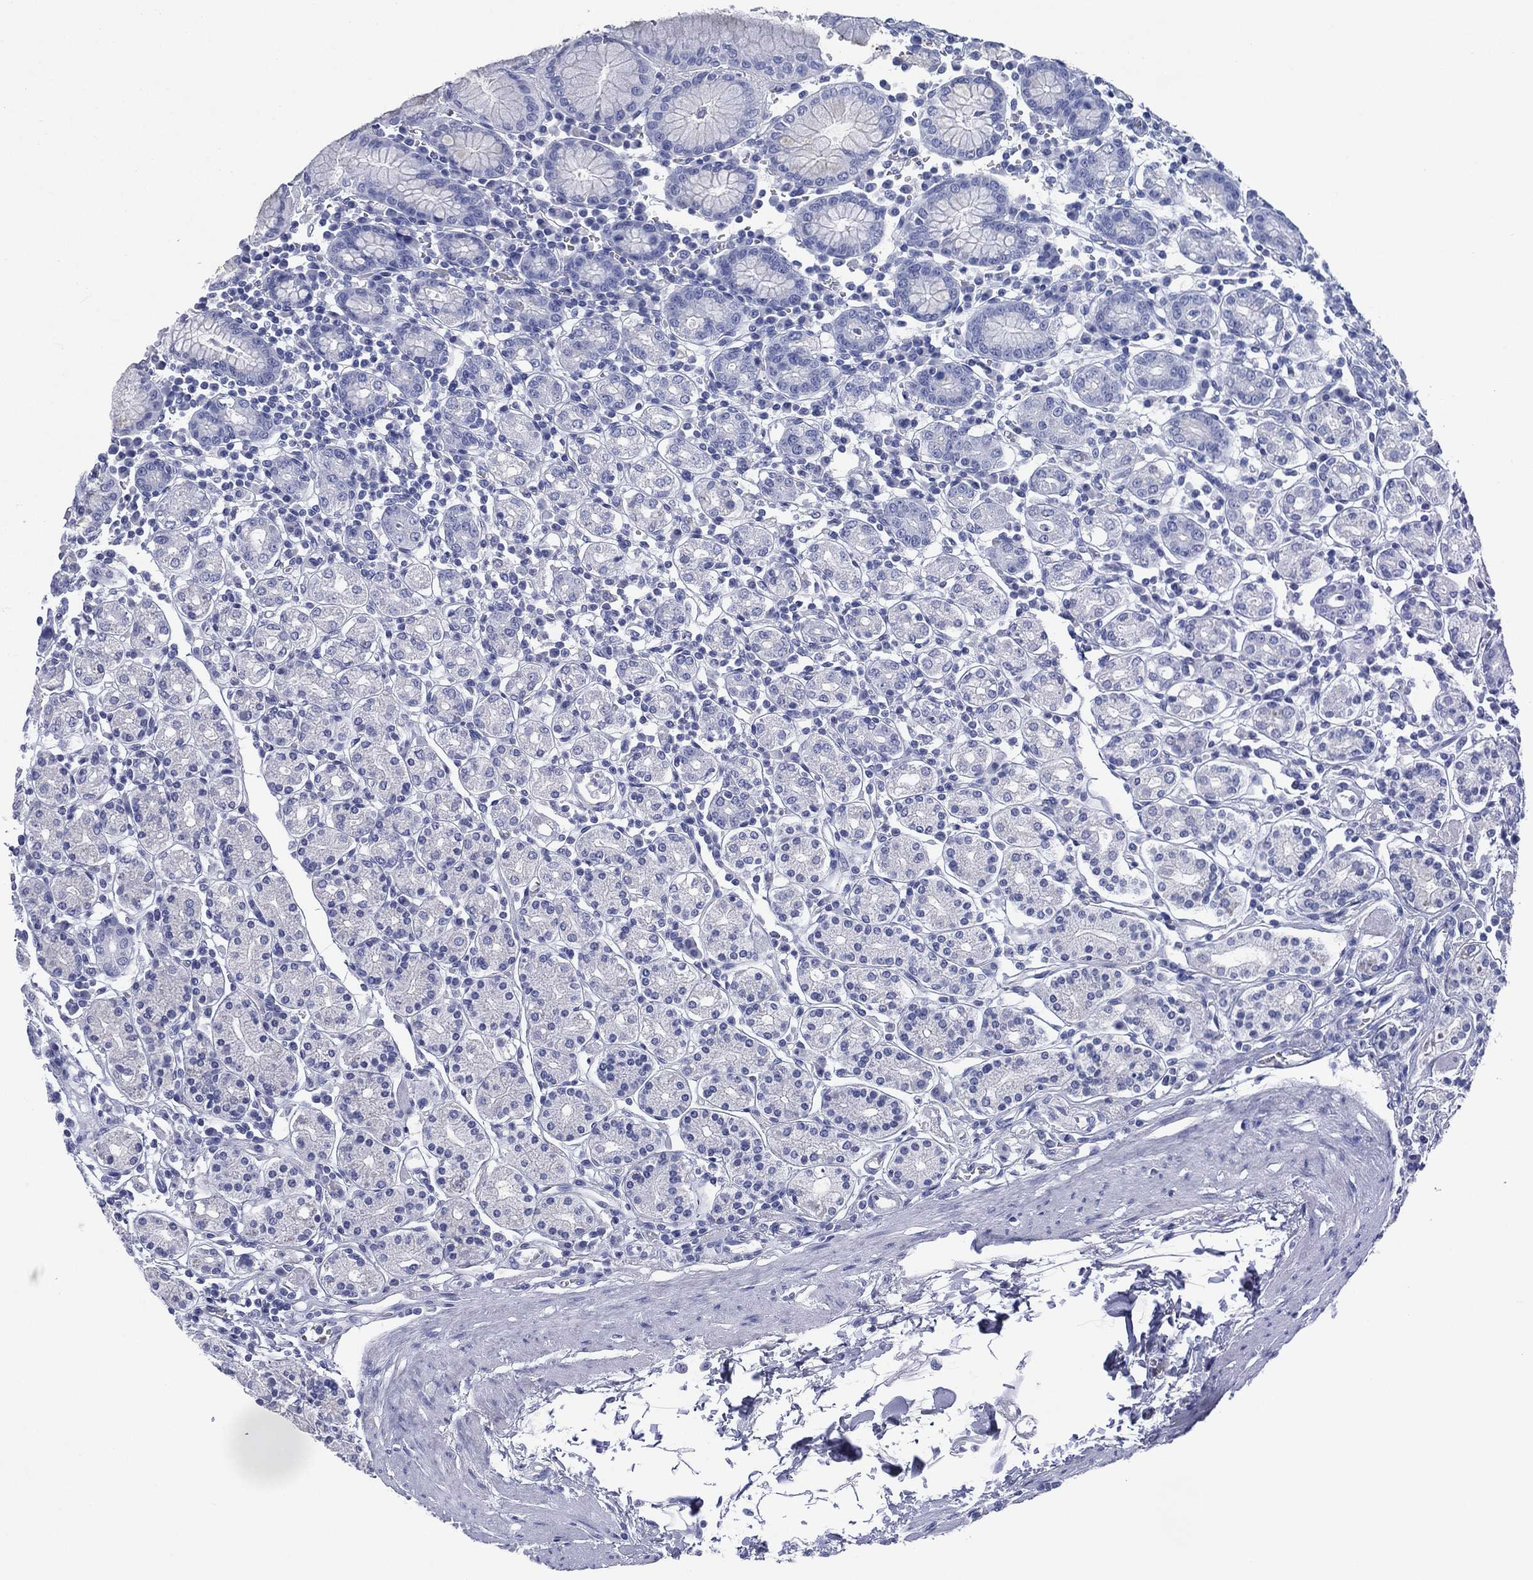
{"staining": {"intensity": "negative", "quantity": "none", "location": "none"}, "tissue": "stomach", "cell_type": "Glandular cells", "image_type": "normal", "snomed": [{"axis": "morphology", "description": "Normal tissue, NOS"}, {"axis": "topography", "description": "Stomach, upper"}, {"axis": "topography", "description": "Stomach"}], "caption": "High power microscopy image of an immunohistochemistry (IHC) micrograph of normal stomach, revealing no significant staining in glandular cells.", "gene": "SIGLECL1", "patient": {"sex": "male", "age": 62}}